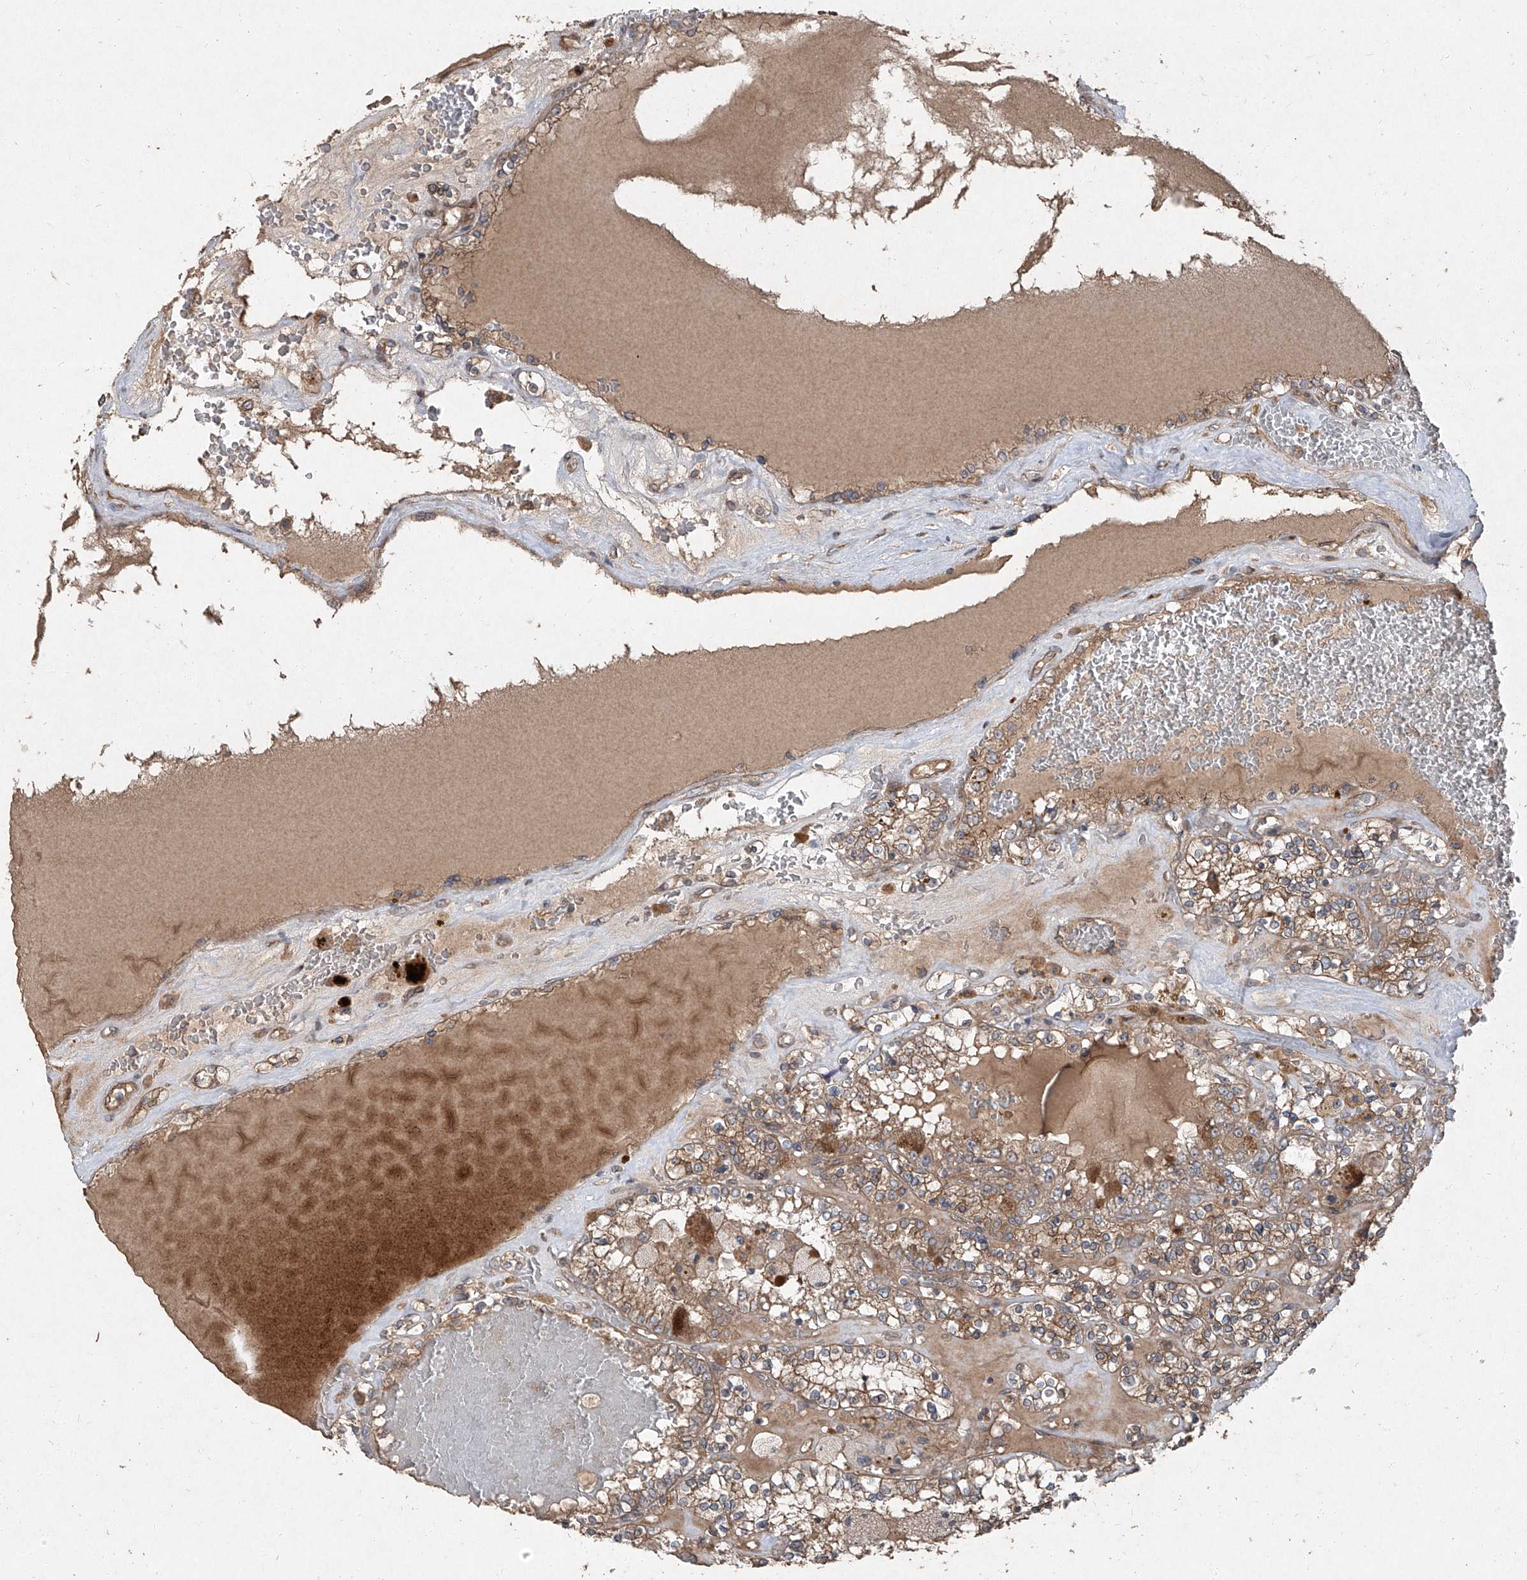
{"staining": {"intensity": "moderate", "quantity": ">75%", "location": "cytoplasmic/membranous"}, "tissue": "renal cancer", "cell_type": "Tumor cells", "image_type": "cancer", "snomed": [{"axis": "morphology", "description": "Adenocarcinoma, NOS"}, {"axis": "topography", "description": "Kidney"}], "caption": "Immunohistochemistry (IHC) image of renal cancer (adenocarcinoma) stained for a protein (brown), which shows medium levels of moderate cytoplasmic/membranous staining in about >75% of tumor cells.", "gene": "CCN1", "patient": {"sex": "female", "age": 56}}